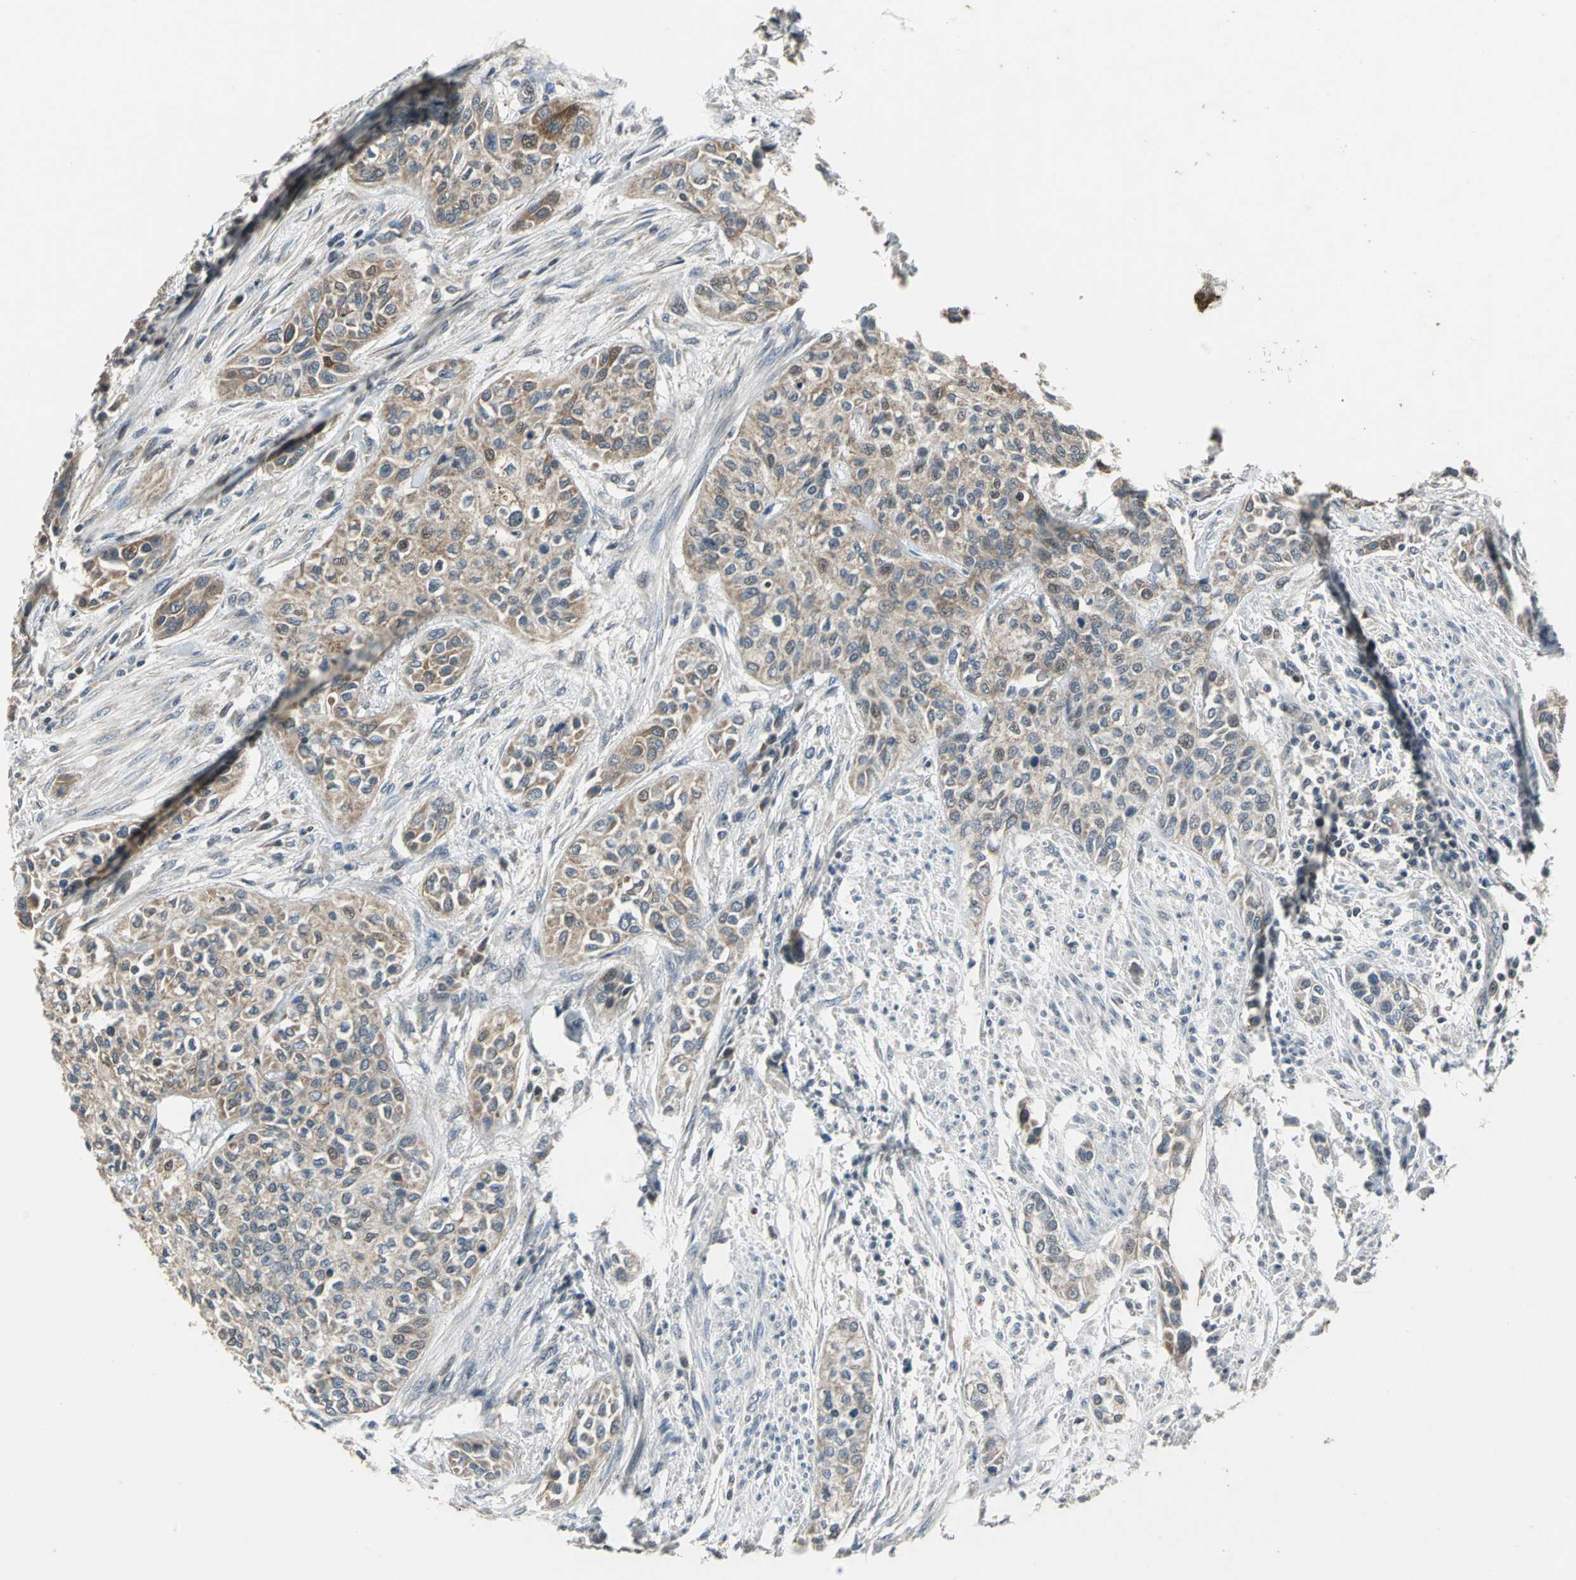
{"staining": {"intensity": "moderate", "quantity": ">75%", "location": "cytoplasmic/membranous"}, "tissue": "urothelial cancer", "cell_type": "Tumor cells", "image_type": "cancer", "snomed": [{"axis": "morphology", "description": "Urothelial carcinoma, High grade"}, {"axis": "topography", "description": "Urinary bladder"}], "caption": "The histopathology image demonstrates staining of urothelial cancer, revealing moderate cytoplasmic/membranous protein expression (brown color) within tumor cells.", "gene": "JADE3", "patient": {"sex": "male", "age": 74}}